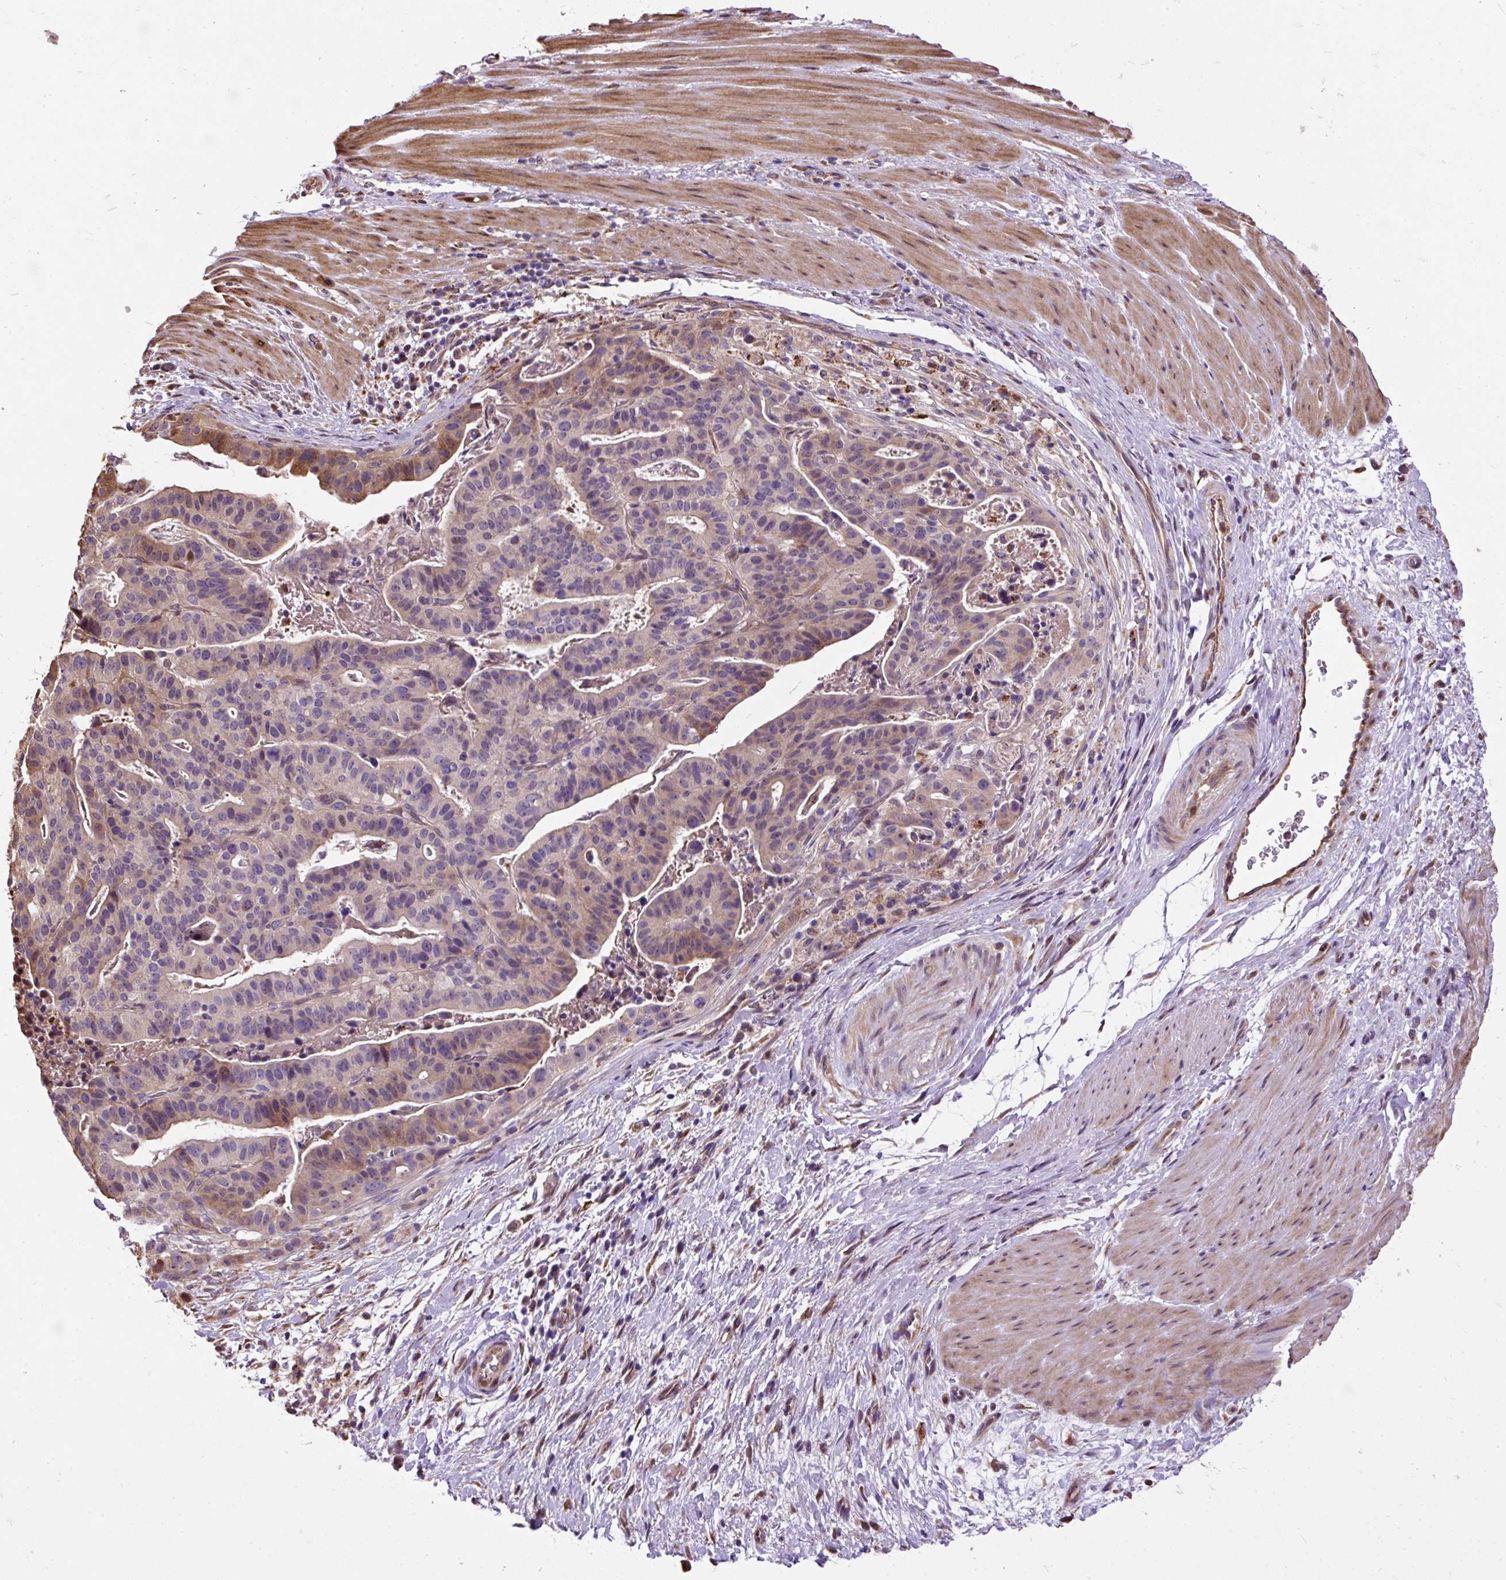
{"staining": {"intensity": "weak", "quantity": "25%-75%", "location": "cytoplasmic/membranous"}, "tissue": "stomach cancer", "cell_type": "Tumor cells", "image_type": "cancer", "snomed": [{"axis": "morphology", "description": "Adenocarcinoma, NOS"}, {"axis": "topography", "description": "Stomach"}], "caption": "A high-resolution image shows immunohistochemistry staining of stomach cancer (adenocarcinoma), which exhibits weak cytoplasmic/membranous expression in about 25%-75% of tumor cells.", "gene": "PUS7L", "patient": {"sex": "male", "age": 48}}